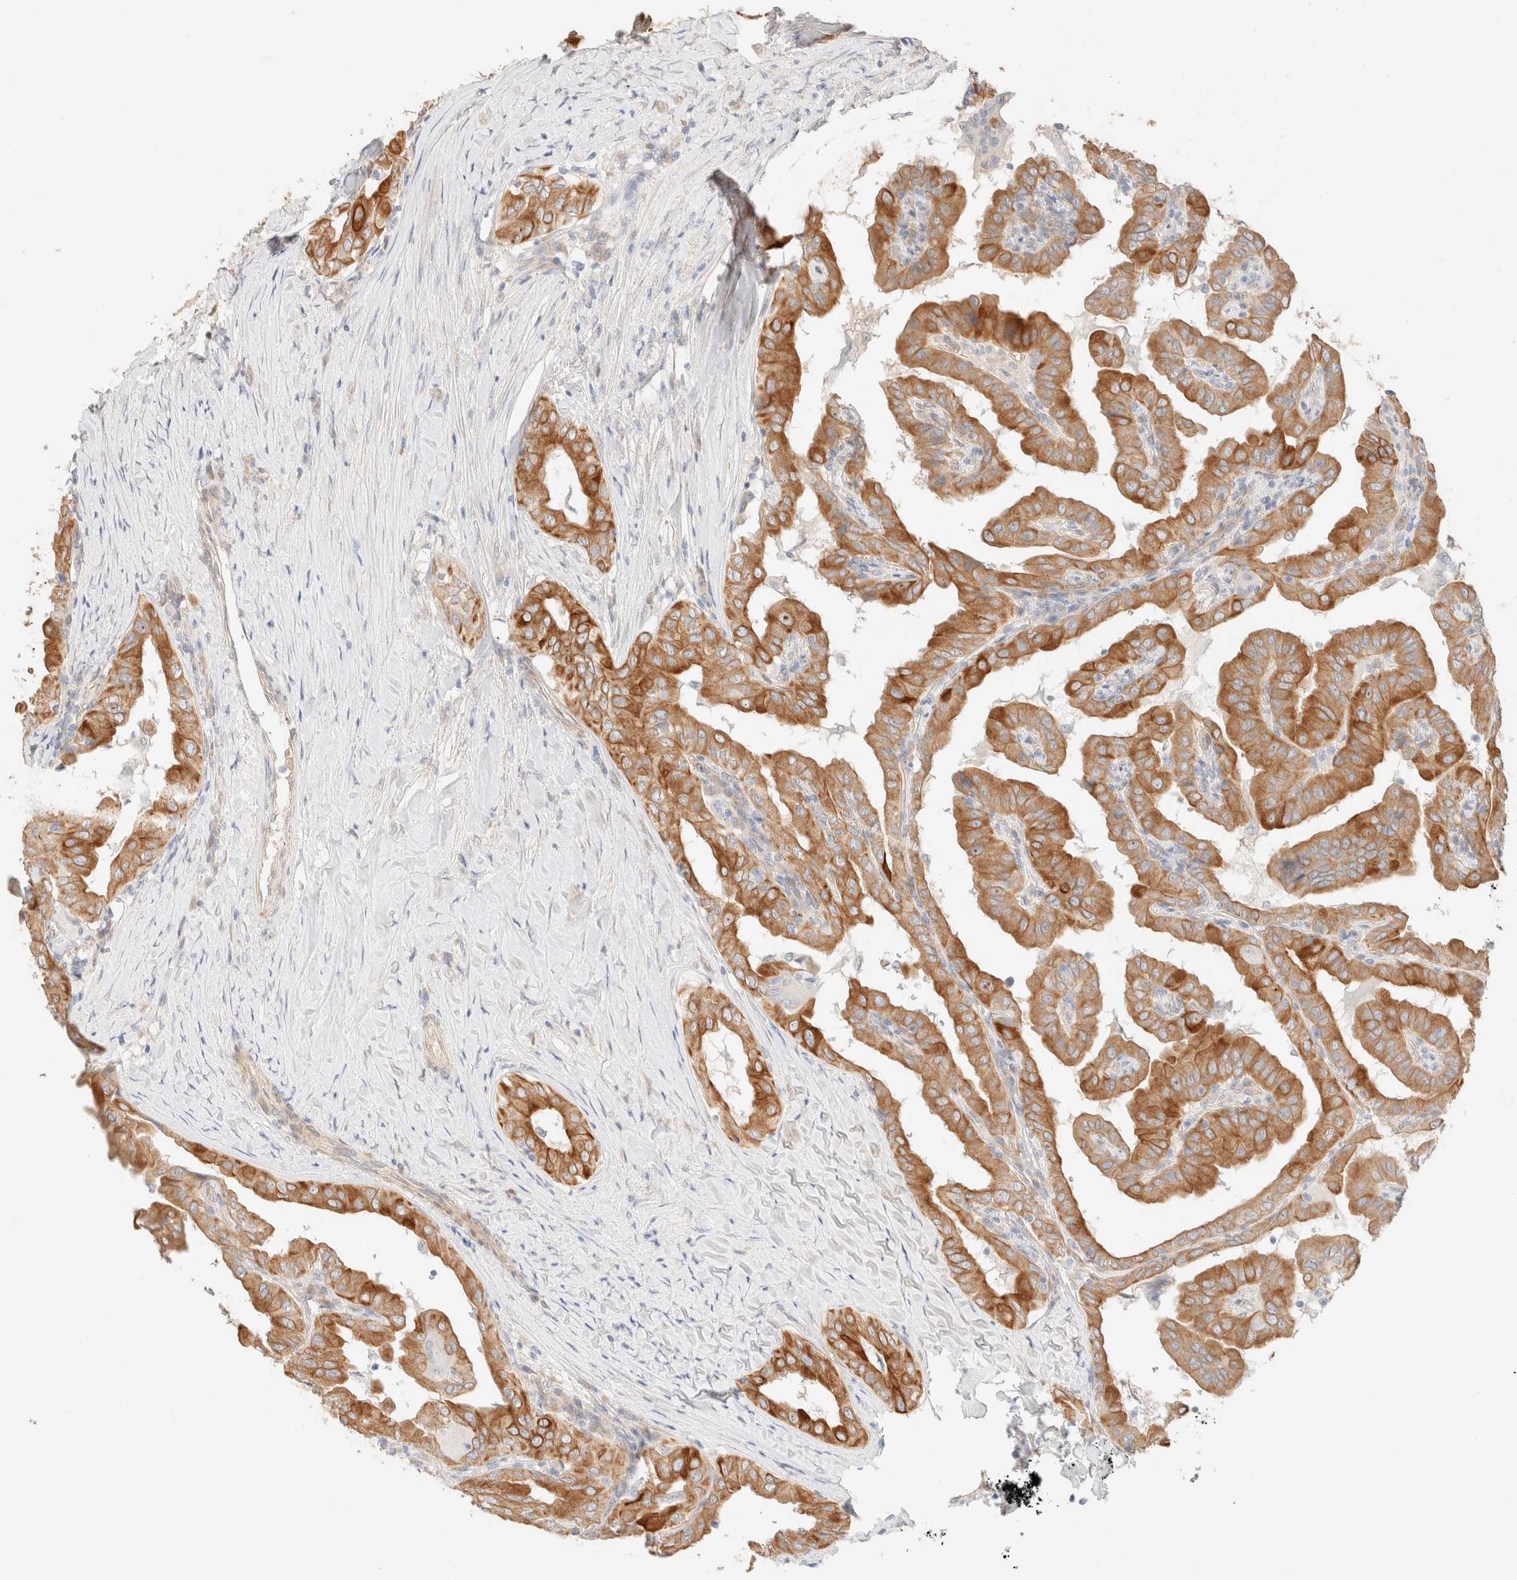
{"staining": {"intensity": "strong", "quantity": ">75%", "location": "cytoplasmic/membranous"}, "tissue": "thyroid cancer", "cell_type": "Tumor cells", "image_type": "cancer", "snomed": [{"axis": "morphology", "description": "Papillary adenocarcinoma, NOS"}, {"axis": "topography", "description": "Thyroid gland"}], "caption": "Strong cytoplasmic/membranous staining for a protein is present in about >75% of tumor cells of thyroid cancer using immunohistochemistry (IHC).", "gene": "CSNK1E", "patient": {"sex": "male", "age": 33}}